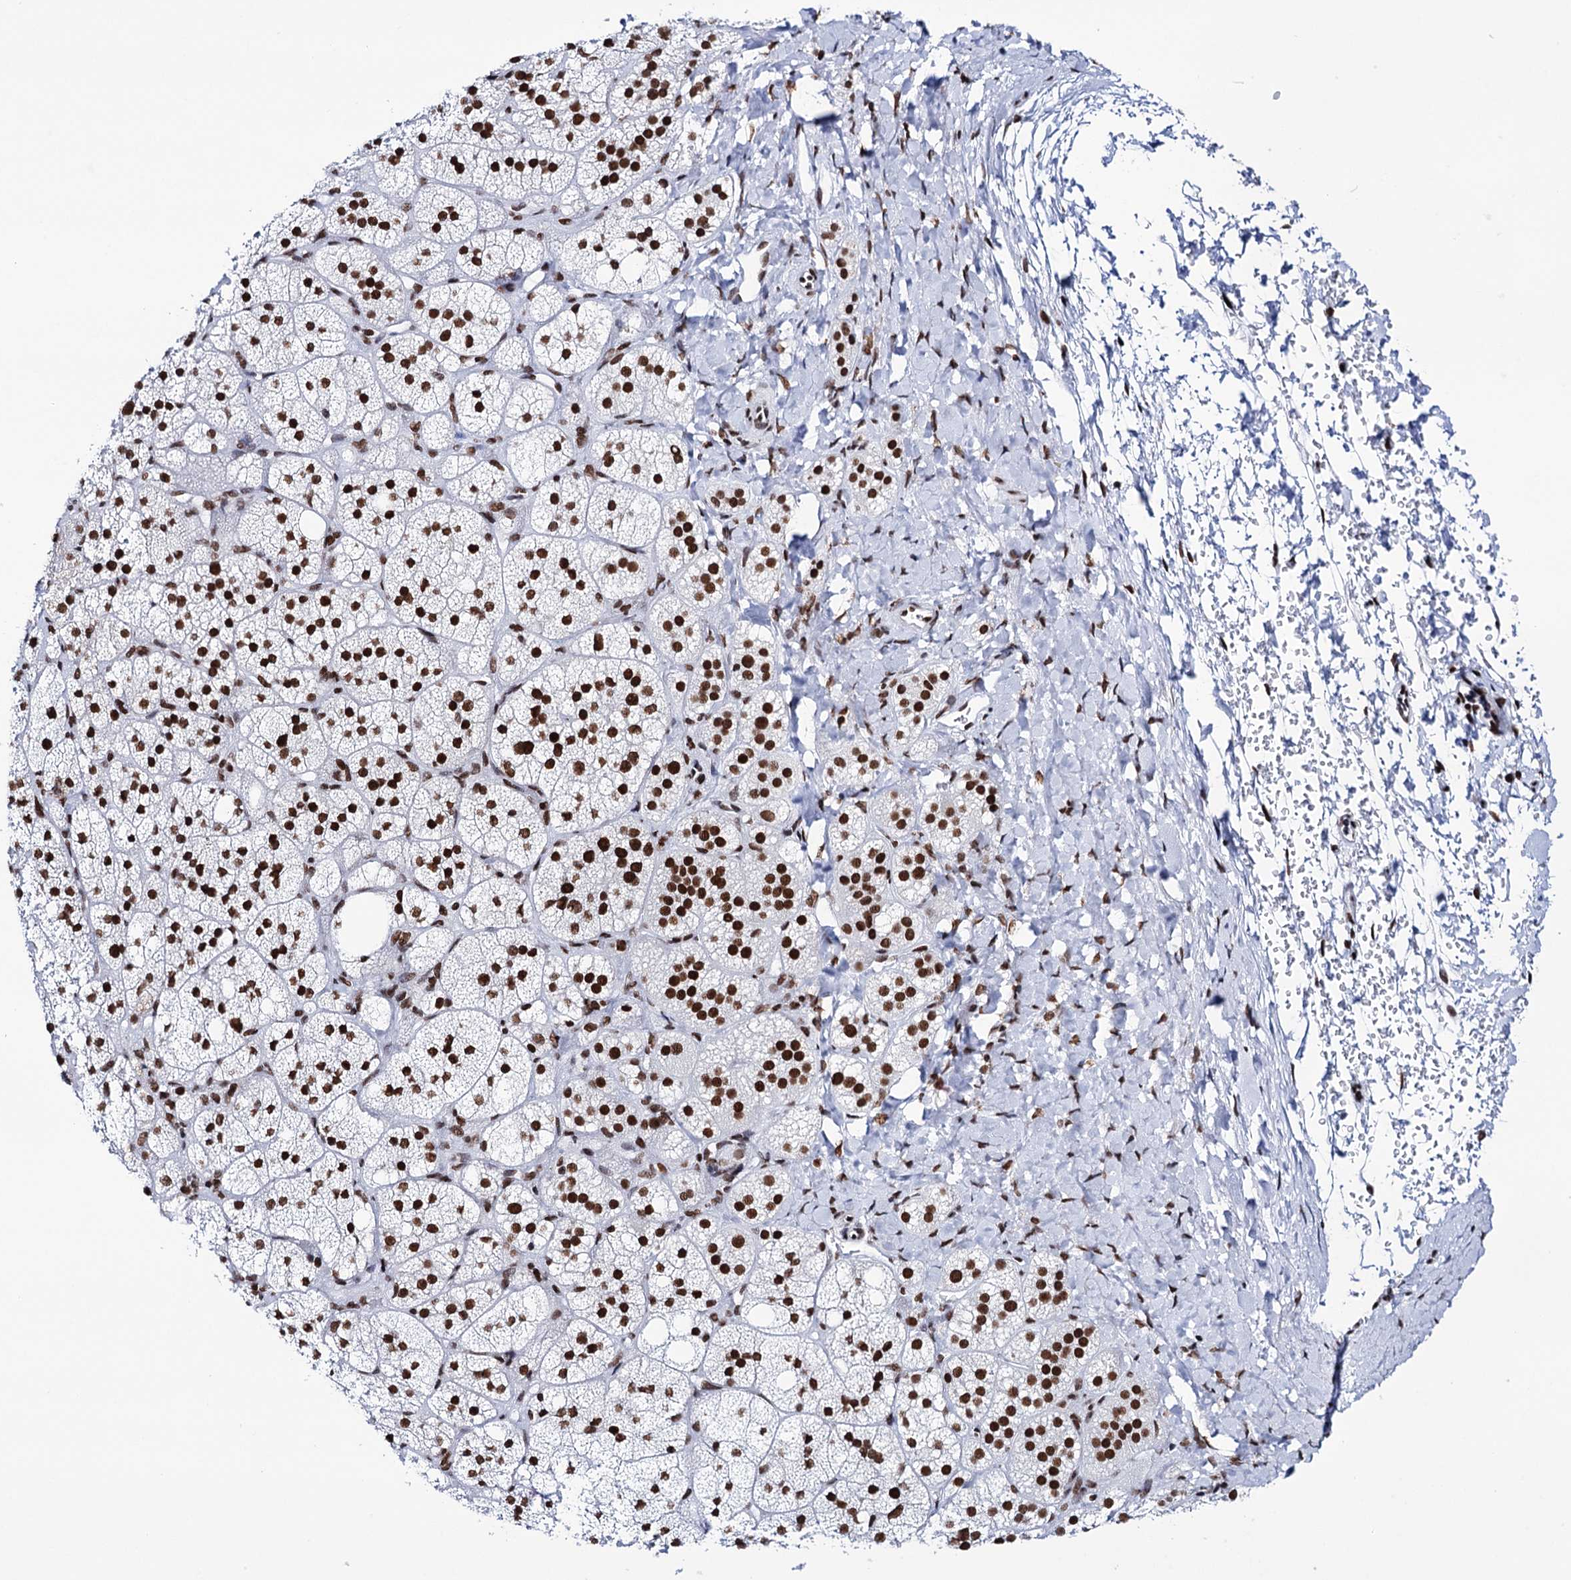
{"staining": {"intensity": "strong", "quantity": ">75%", "location": "nuclear"}, "tissue": "adrenal gland", "cell_type": "Glandular cells", "image_type": "normal", "snomed": [{"axis": "morphology", "description": "Normal tissue, NOS"}, {"axis": "topography", "description": "Adrenal gland"}], "caption": "Immunohistochemistry staining of normal adrenal gland, which shows high levels of strong nuclear positivity in about >75% of glandular cells indicating strong nuclear protein positivity. The staining was performed using DAB (brown) for protein detection and nuclei were counterstained in hematoxylin (blue).", "gene": "MATR3", "patient": {"sex": "male", "age": 61}}